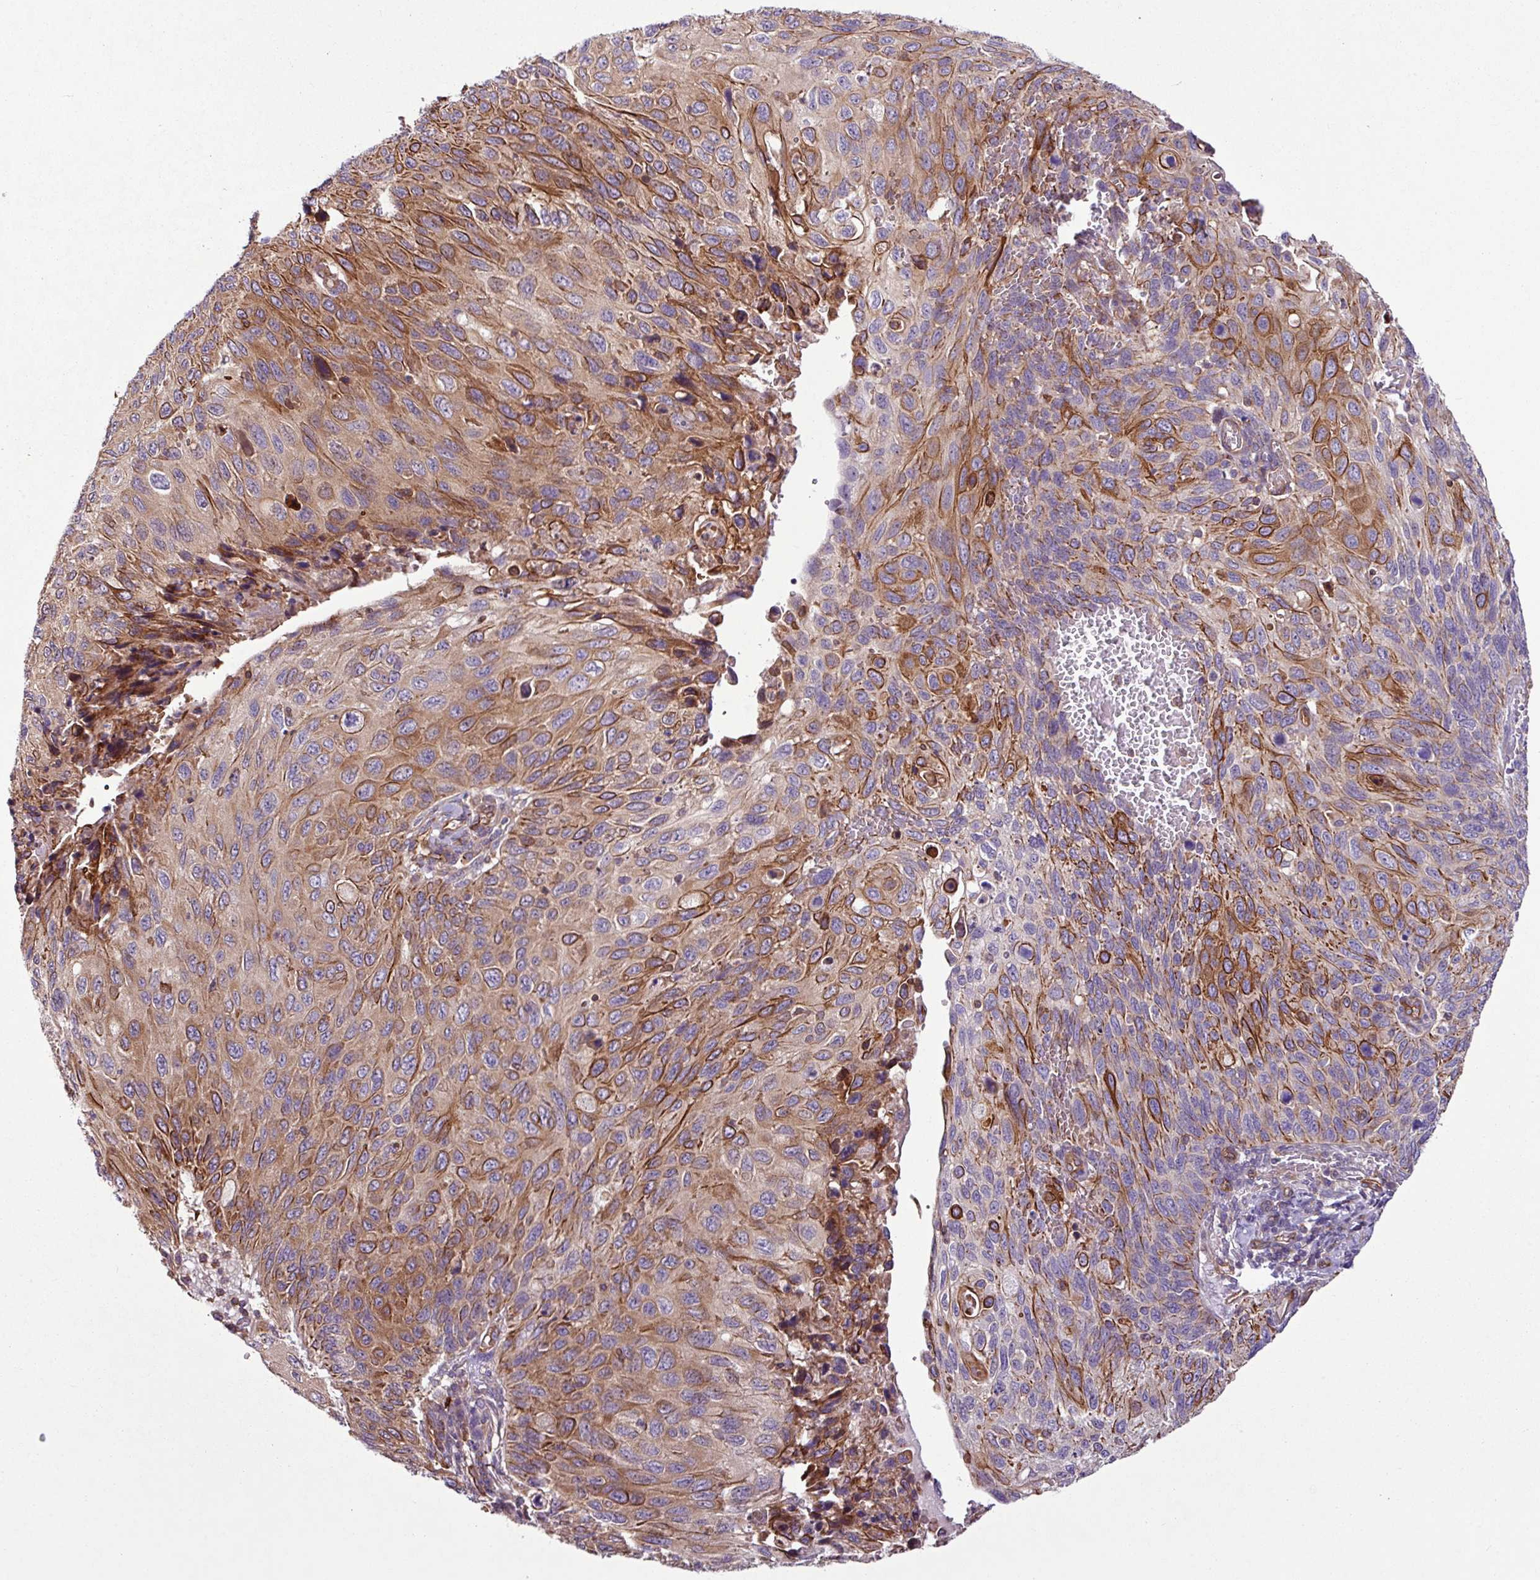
{"staining": {"intensity": "moderate", "quantity": "25%-75%", "location": "cytoplasmic/membranous"}, "tissue": "cervical cancer", "cell_type": "Tumor cells", "image_type": "cancer", "snomed": [{"axis": "morphology", "description": "Squamous cell carcinoma, NOS"}, {"axis": "topography", "description": "Cervix"}], "caption": "A medium amount of moderate cytoplasmic/membranous staining is identified in approximately 25%-75% of tumor cells in cervical cancer tissue.", "gene": "ZNF106", "patient": {"sex": "female", "age": 70}}